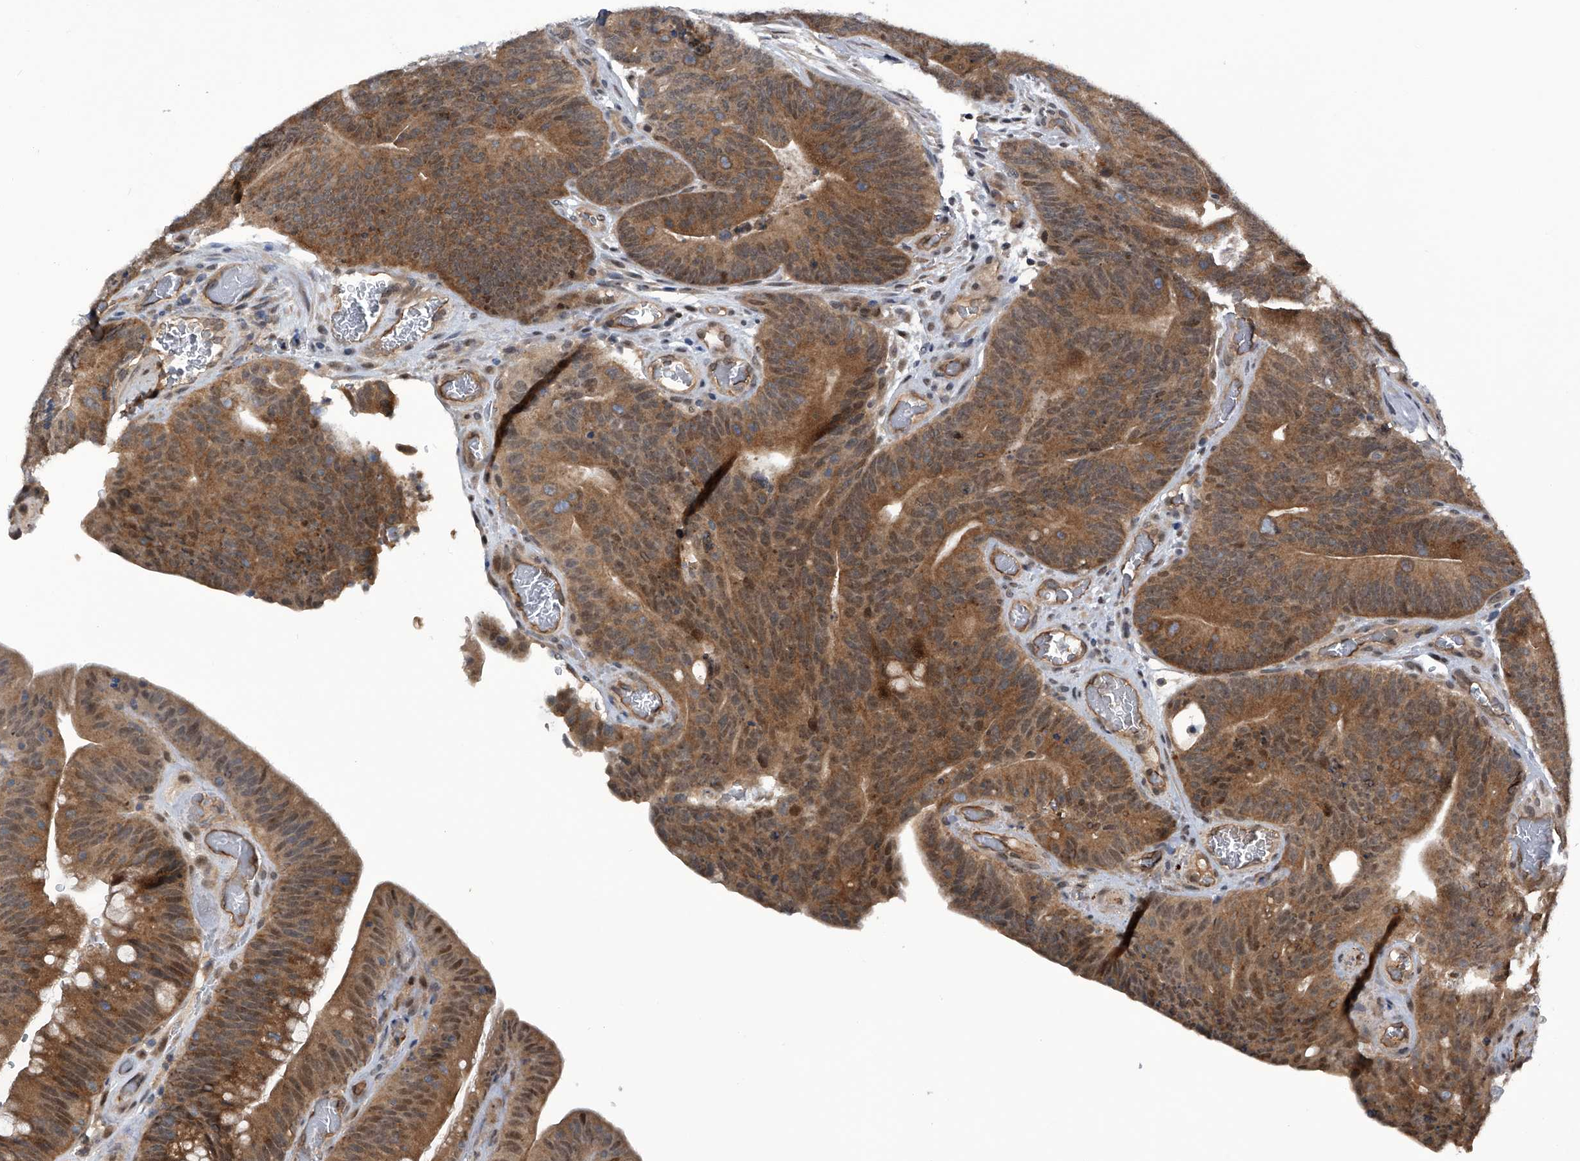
{"staining": {"intensity": "weak", "quantity": ">75%", "location": "cytoplasmic/membranous,nuclear"}, "tissue": "colorectal cancer", "cell_type": "Tumor cells", "image_type": "cancer", "snomed": [{"axis": "morphology", "description": "Normal tissue, NOS"}, {"axis": "topography", "description": "Colon"}], "caption": "The photomicrograph shows a brown stain indicating the presence of a protein in the cytoplasmic/membranous and nuclear of tumor cells in colorectal cancer.", "gene": "SLC12A8", "patient": {"sex": "female", "age": 82}}